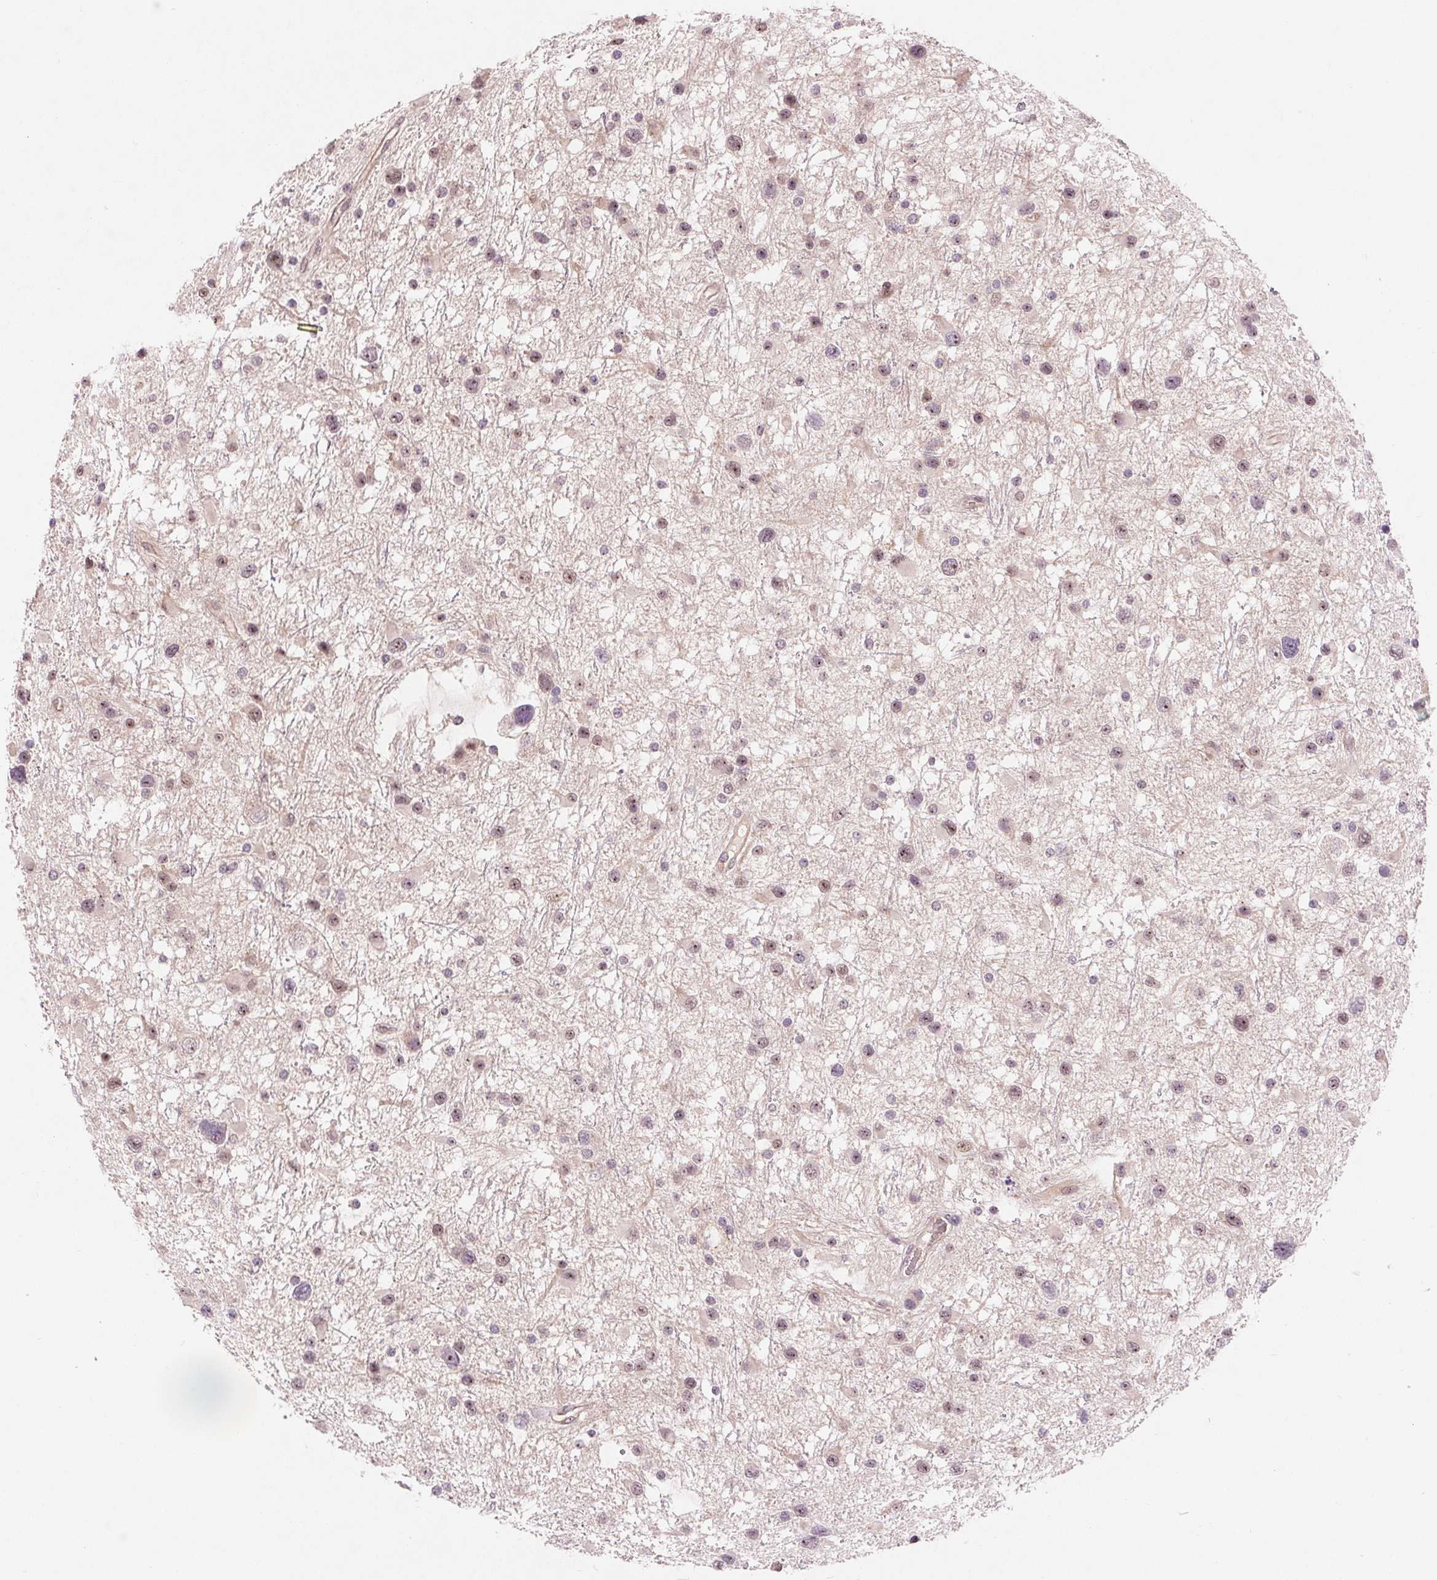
{"staining": {"intensity": "weak", "quantity": "25%-75%", "location": "nuclear"}, "tissue": "glioma", "cell_type": "Tumor cells", "image_type": "cancer", "snomed": [{"axis": "morphology", "description": "Glioma, malignant, Low grade"}, {"axis": "topography", "description": "Brain"}], "caption": "Immunohistochemical staining of human malignant low-grade glioma shows low levels of weak nuclear protein expression in approximately 25%-75% of tumor cells.", "gene": "RANBP3L", "patient": {"sex": "female", "age": 32}}